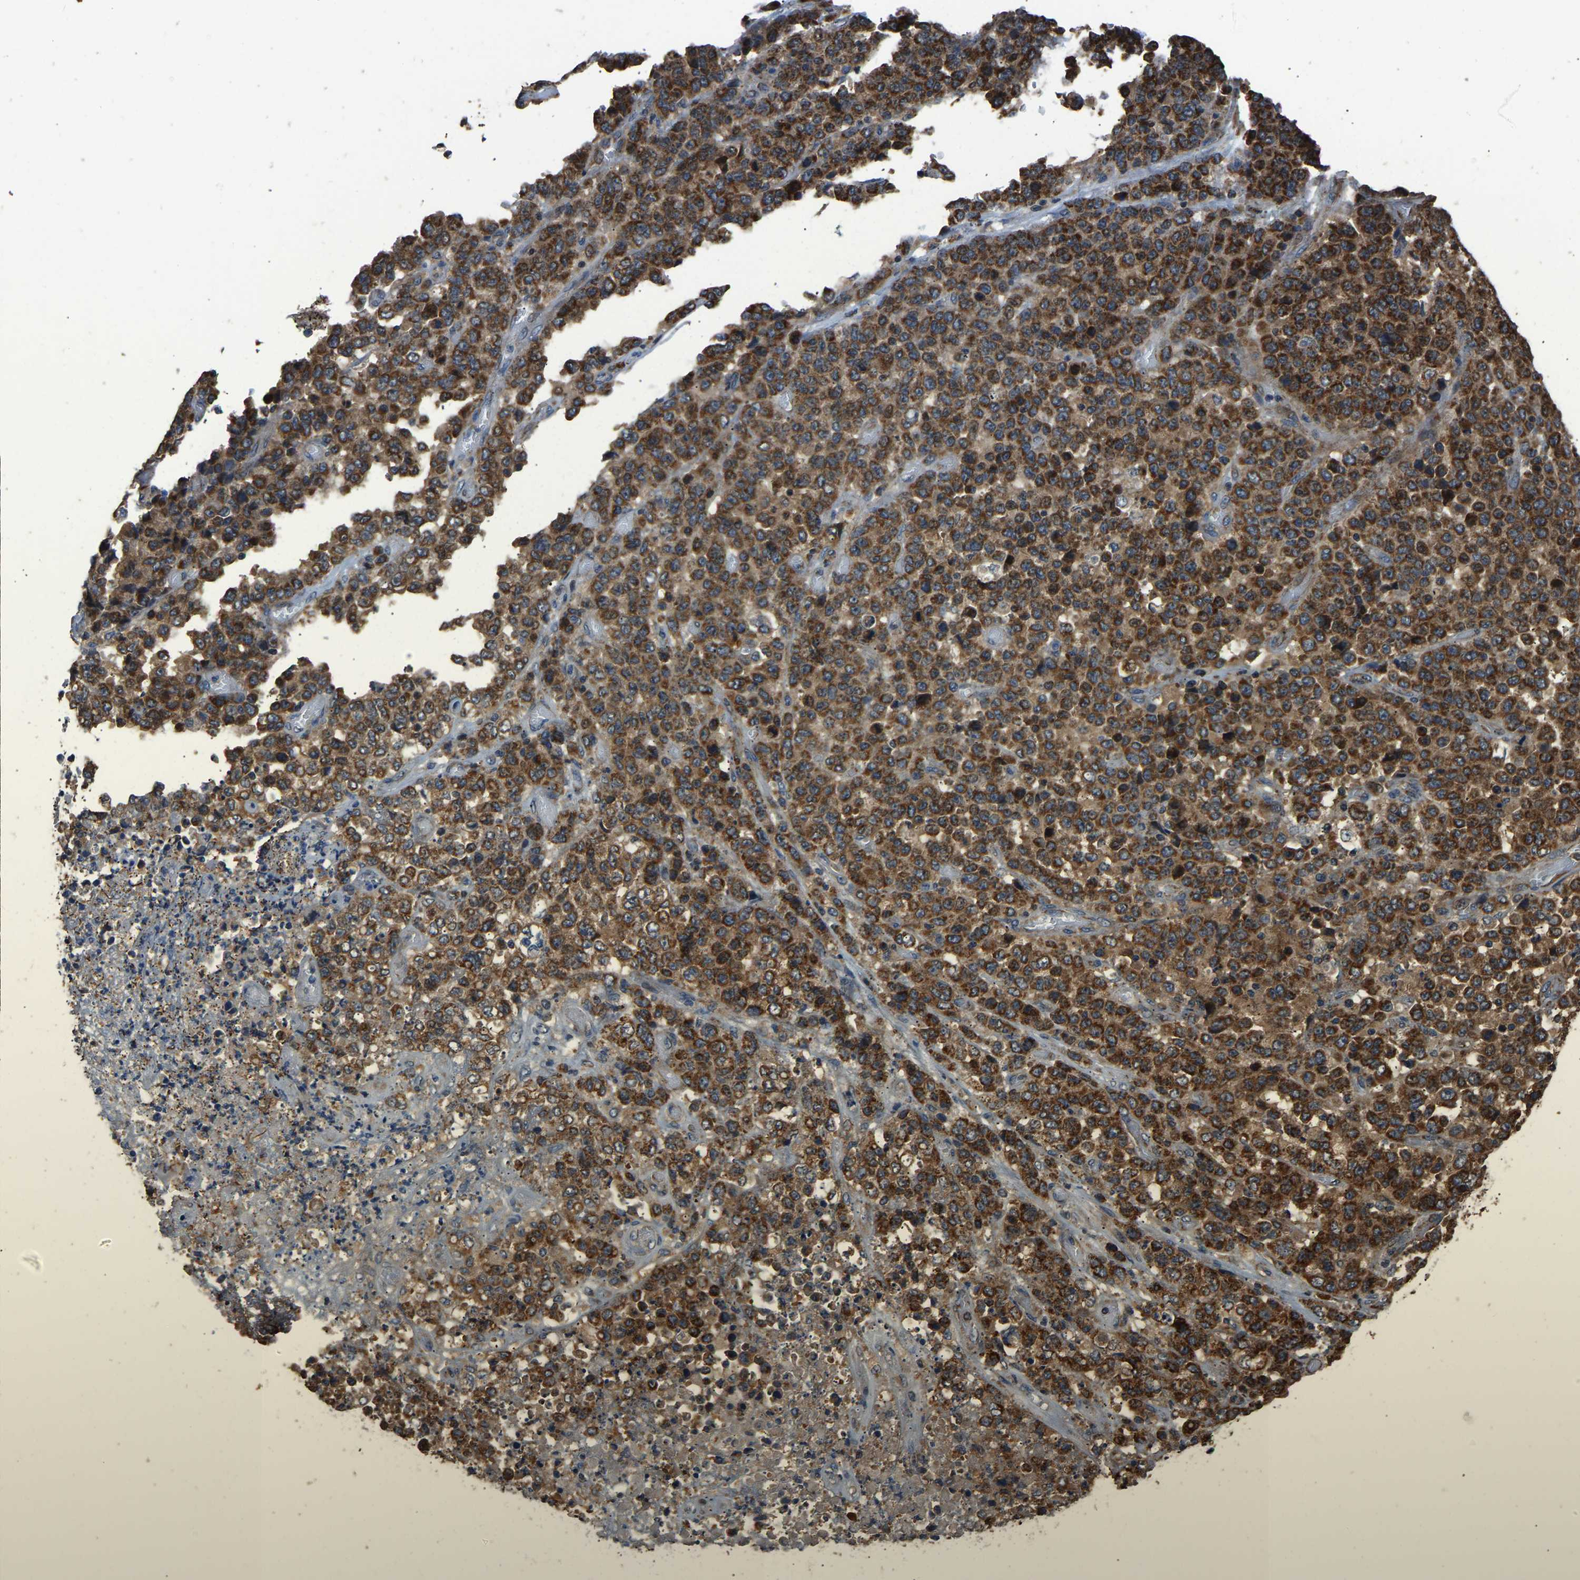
{"staining": {"intensity": "strong", "quantity": ">75%", "location": "cytoplasmic/membranous"}, "tissue": "stomach cancer", "cell_type": "Tumor cells", "image_type": "cancer", "snomed": [{"axis": "morphology", "description": "Adenocarcinoma, NOS"}, {"axis": "topography", "description": "Stomach"}], "caption": "Stomach cancer (adenocarcinoma) tissue reveals strong cytoplasmic/membranous expression in about >75% of tumor cells", "gene": "TUFM", "patient": {"sex": "female", "age": 73}}